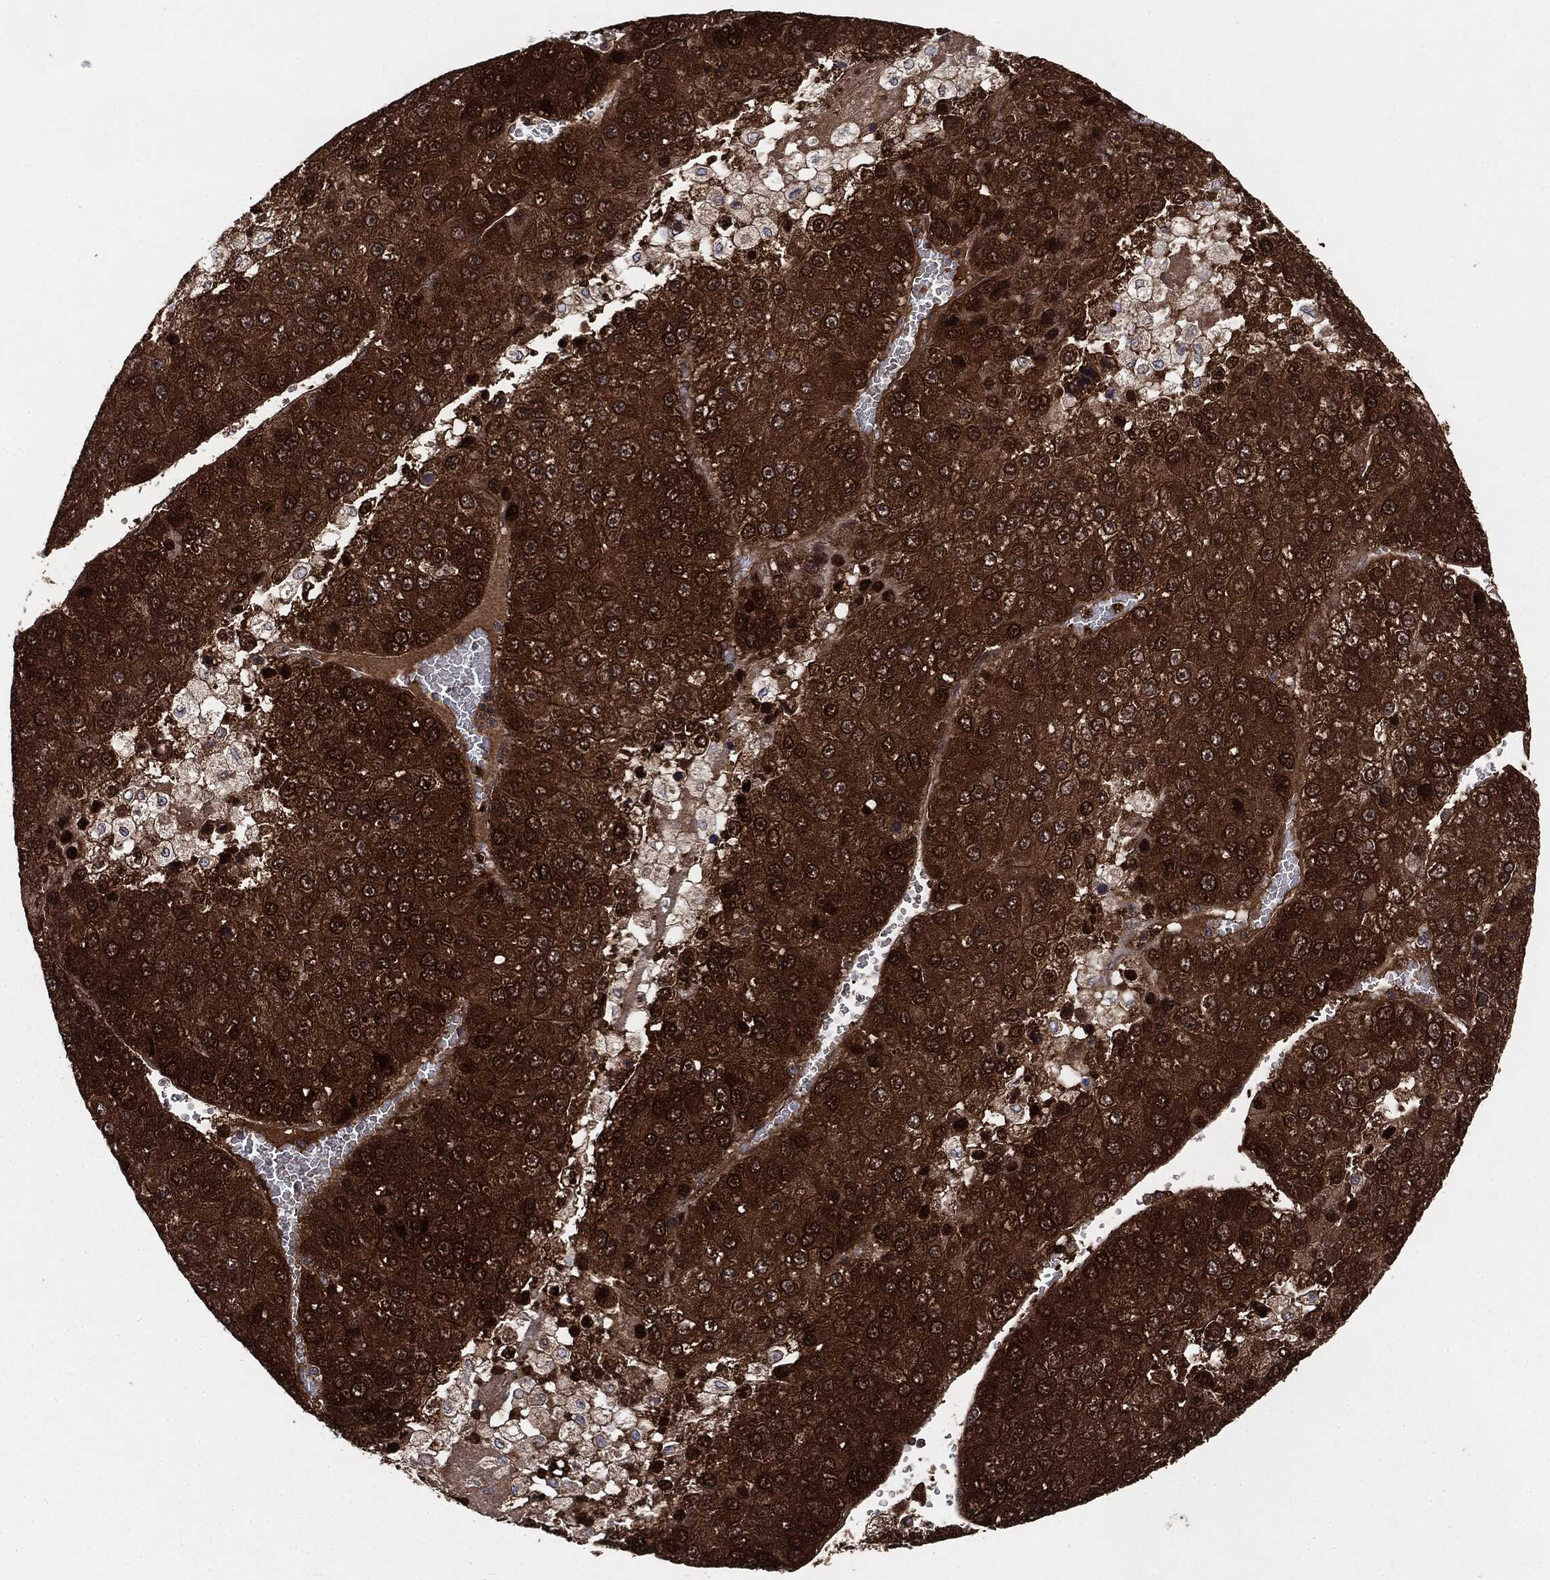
{"staining": {"intensity": "strong", "quantity": ">75%", "location": "cytoplasmic/membranous"}, "tissue": "liver cancer", "cell_type": "Tumor cells", "image_type": "cancer", "snomed": [{"axis": "morphology", "description": "Carcinoma, Hepatocellular, NOS"}, {"axis": "topography", "description": "Liver"}], "caption": "Protein staining displays strong cytoplasmic/membranous staining in about >75% of tumor cells in liver hepatocellular carcinoma.", "gene": "NME1", "patient": {"sex": "female", "age": 73}}